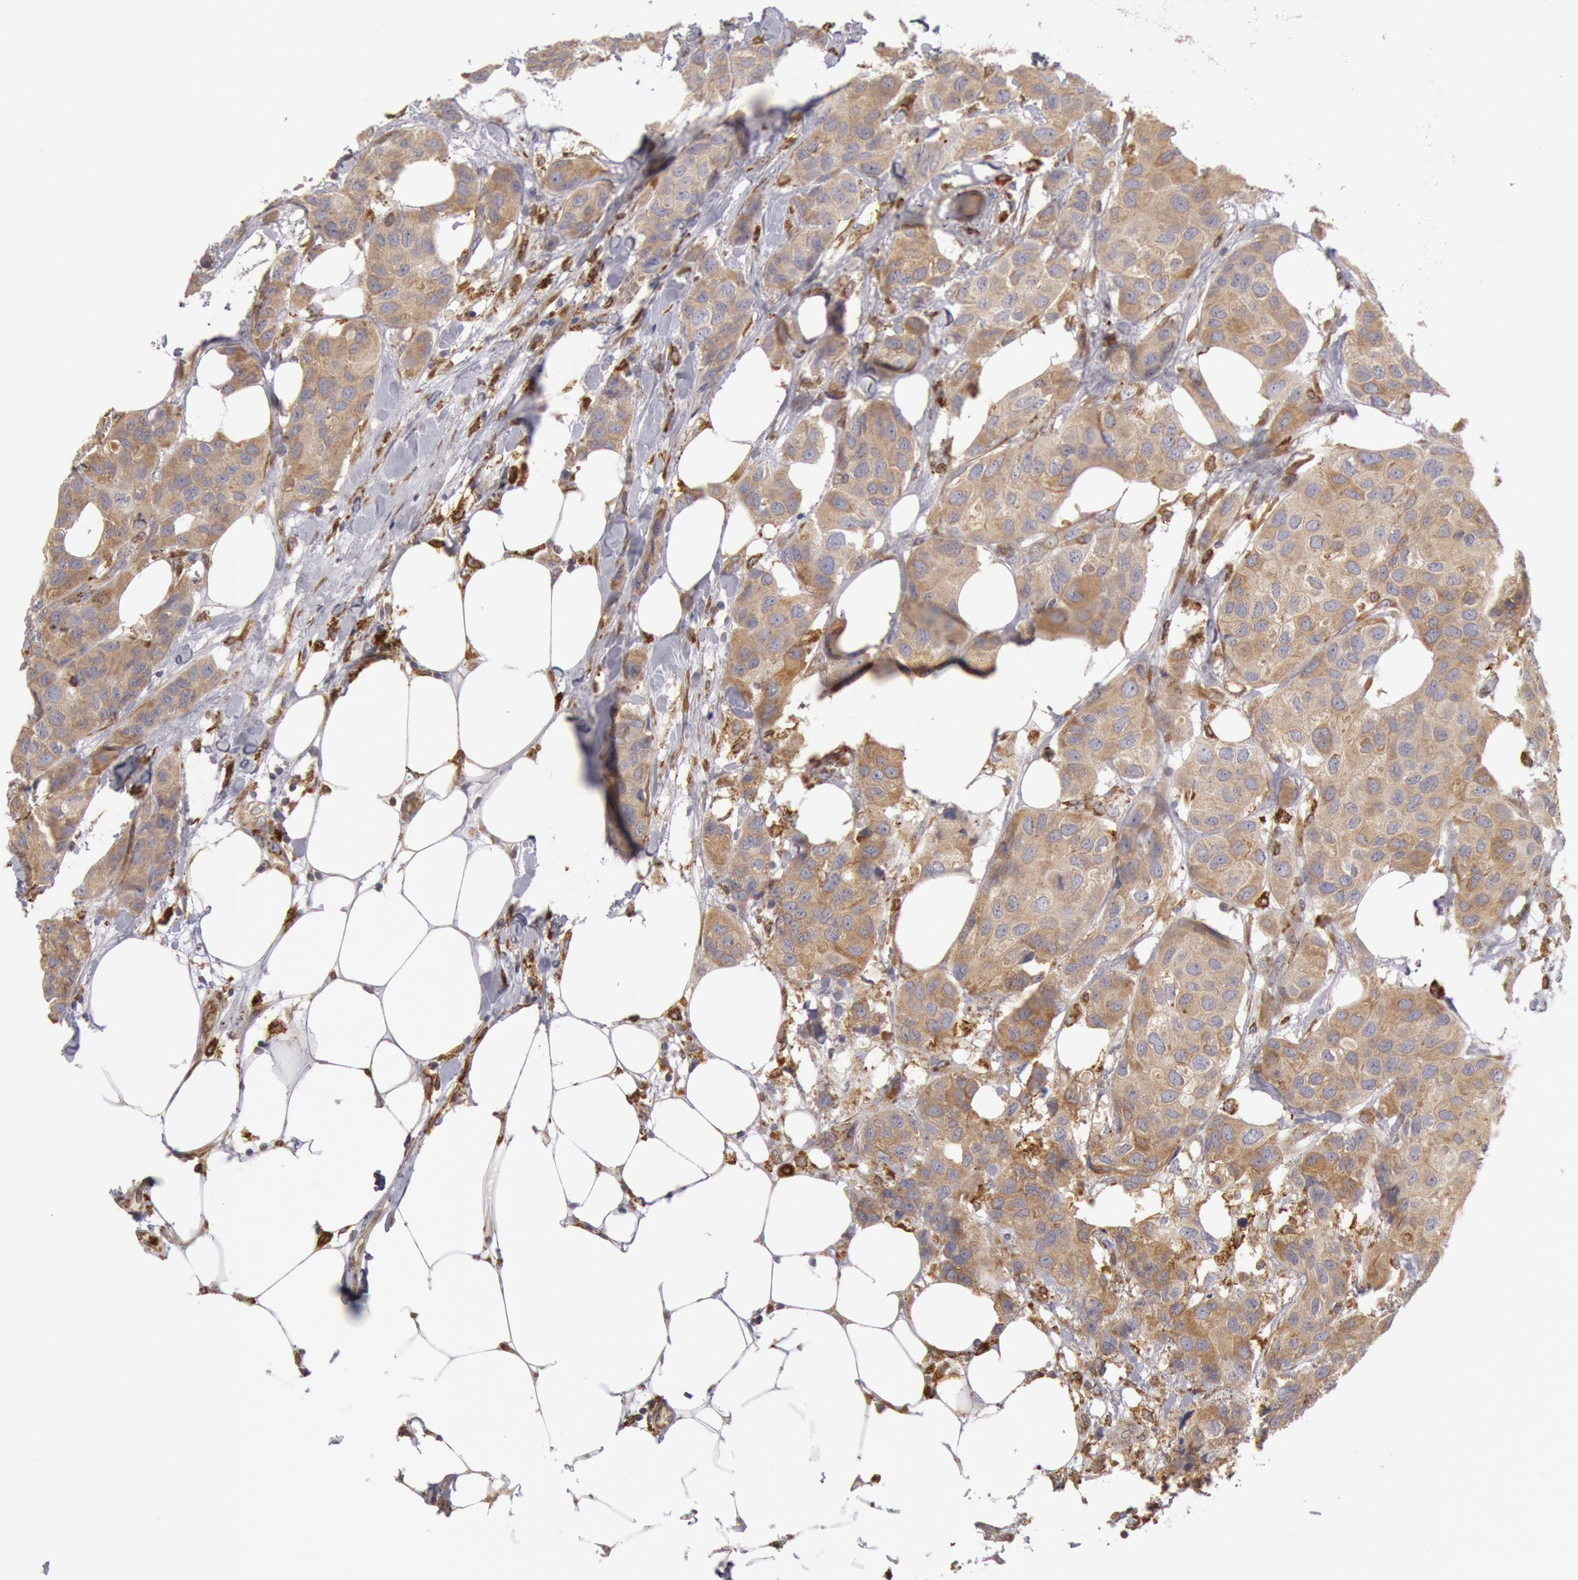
{"staining": {"intensity": "moderate", "quantity": ">75%", "location": "cytoplasmic/membranous"}, "tissue": "breast cancer", "cell_type": "Tumor cells", "image_type": "cancer", "snomed": [{"axis": "morphology", "description": "Duct carcinoma"}, {"axis": "topography", "description": "Breast"}], "caption": "DAB immunohistochemical staining of human breast cancer (intraductal carcinoma) shows moderate cytoplasmic/membranous protein positivity in approximately >75% of tumor cells. (DAB = brown stain, brightfield microscopy at high magnification).", "gene": "ERP44", "patient": {"sex": "female", "age": 68}}